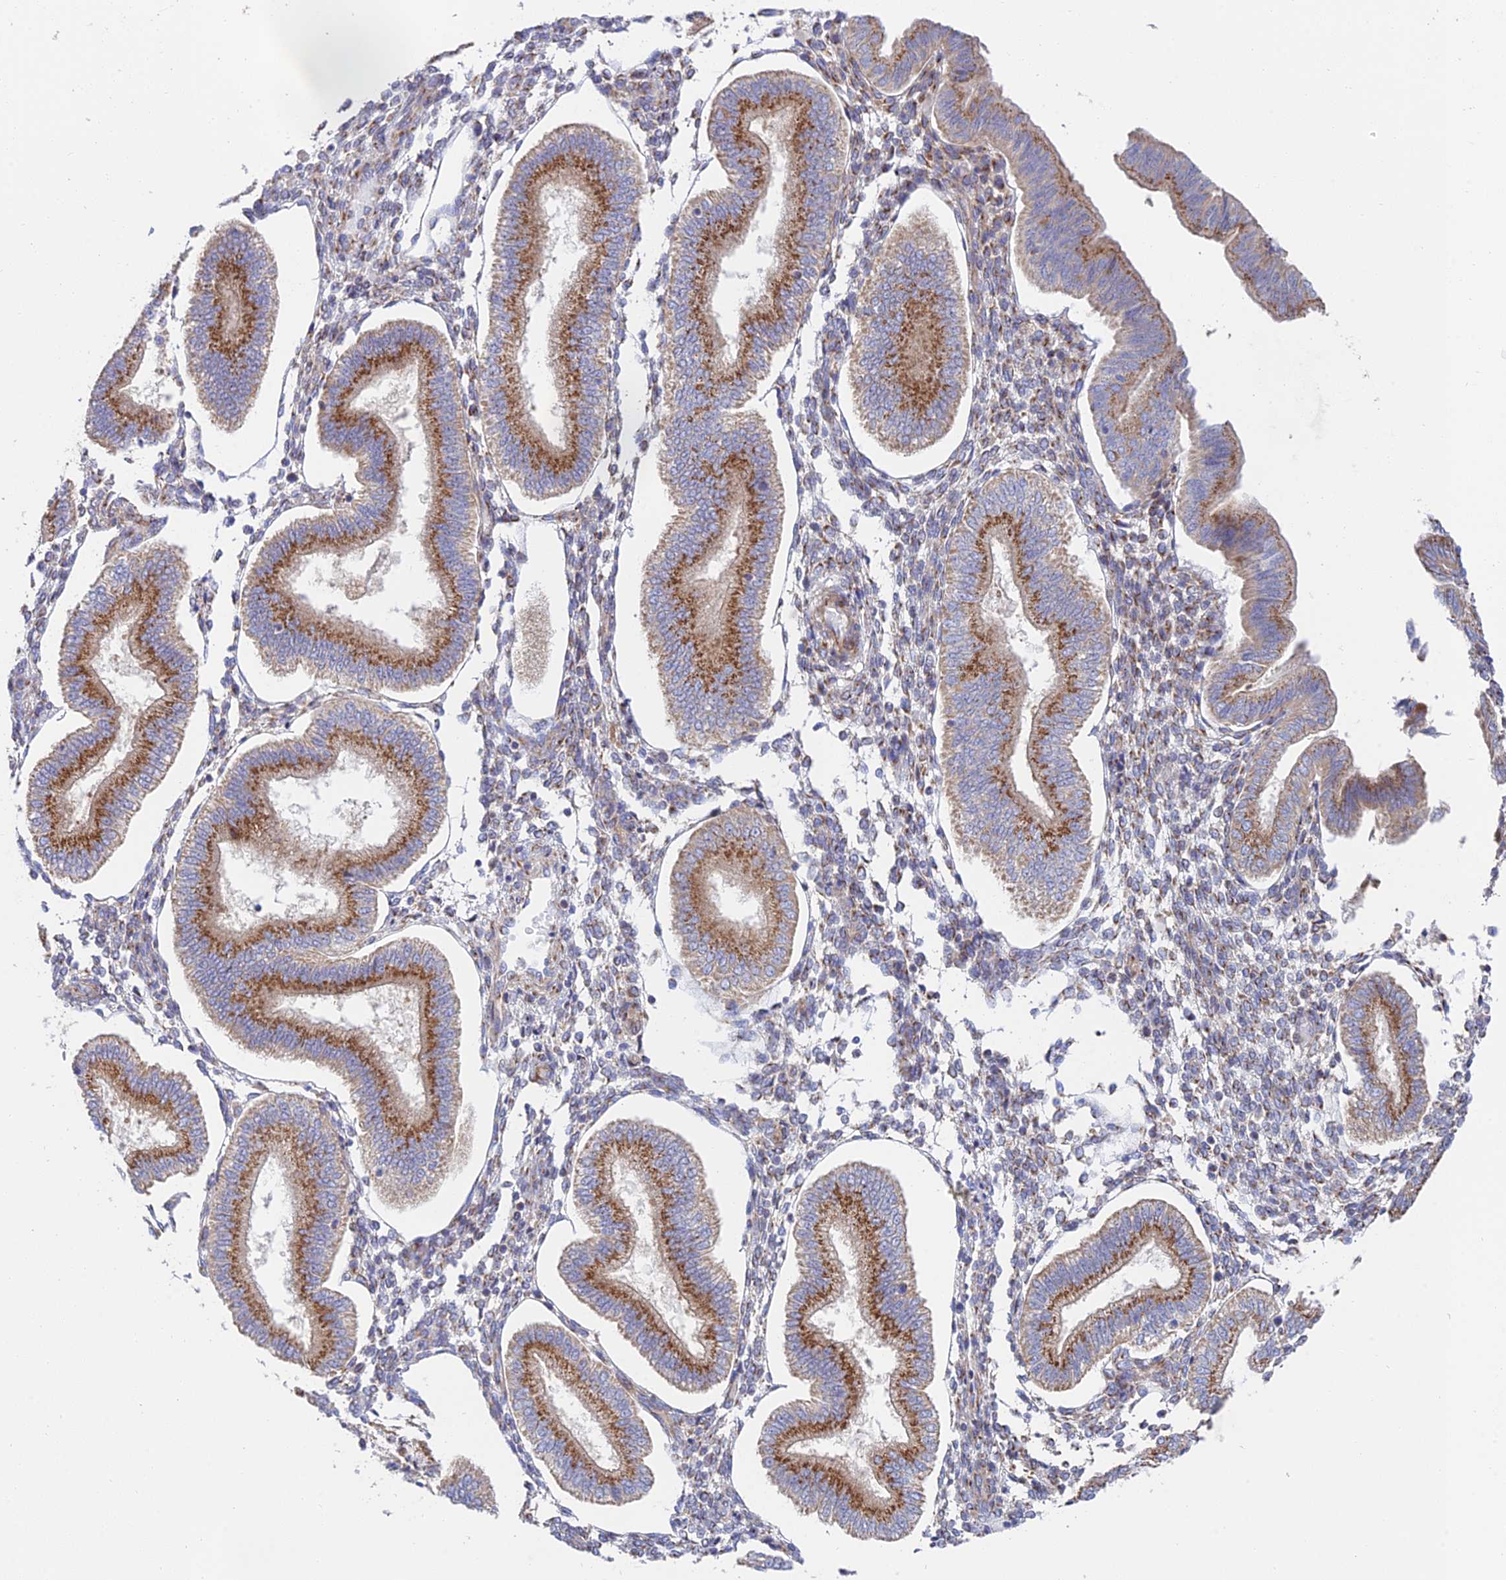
{"staining": {"intensity": "weak", "quantity": "<25%", "location": "cytoplasmic/membranous"}, "tissue": "endometrium", "cell_type": "Cells in endometrial stroma", "image_type": "normal", "snomed": [{"axis": "morphology", "description": "Normal tissue, NOS"}, {"axis": "topography", "description": "Endometrium"}], "caption": "There is no significant positivity in cells in endometrial stroma of endometrium. The staining was performed using DAB (3,3'-diaminobenzidine) to visualize the protein expression in brown, while the nuclei were stained in blue with hematoxylin (Magnification: 20x).", "gene": "GOLGA3", "patient": {"sex": "female", "age": 39}}